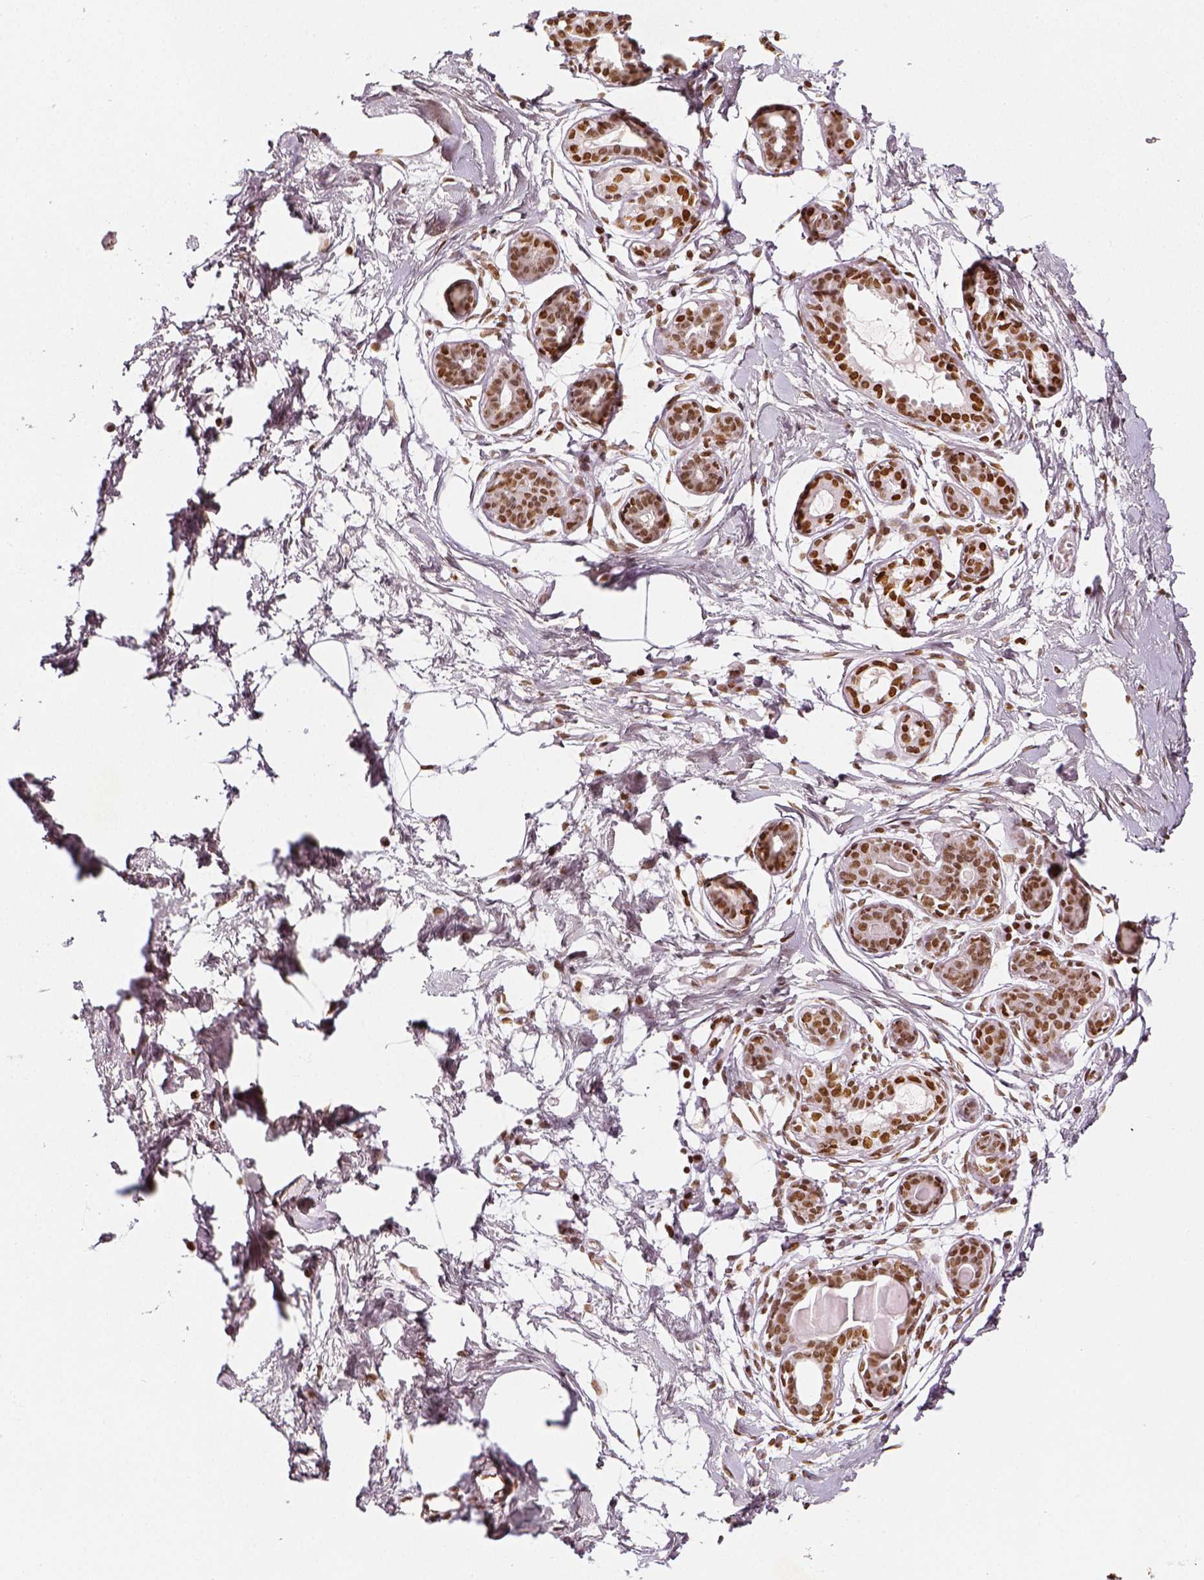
{"staining": {"intensity": "strong", "quantity": ">75%", "location": "nuclear"}, "tissue": "breast", "cell_type": "Adipocytes", "image_type": "normal", "snomed": [{"axis": "morphology", "description": "Normal tissue, NOS"}, {"axis": "topography", "description": "Breast"}], "caption": "An IHC histopathology image of unremarkable tissue is shown. Protein staining in brown shows strong nuclear positivity in breast within adipocytes.", "gene": "KDM5B", "patient": {"sex": "female", "age": 45}}